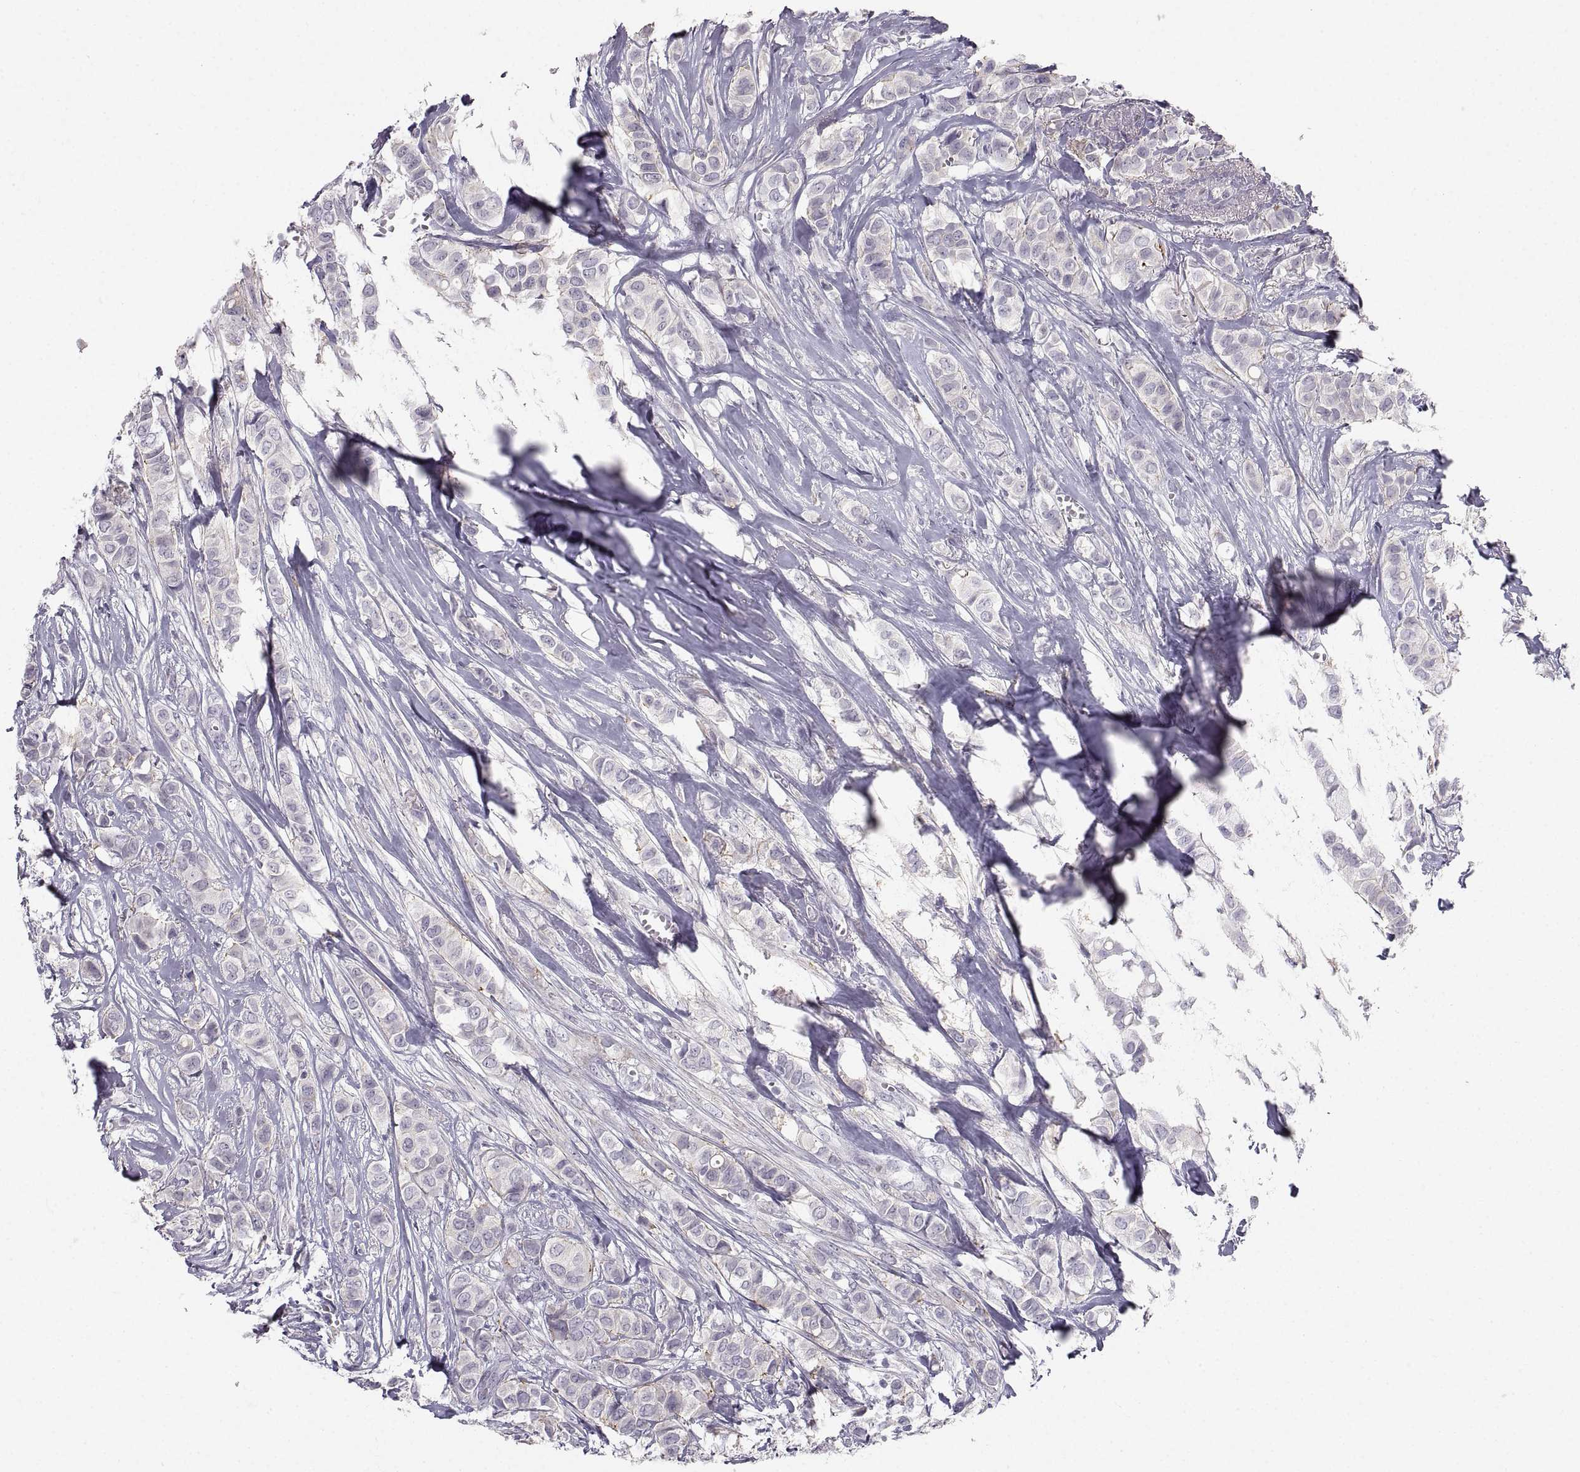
{"staining": {"intensity": "negative", "quantity": "none", "location": "none"}, "tissue": "breast cancer", "cell_type": "Tumor cells", "image_type": "cancer", "snomed": [{"axis": "morphology", "description": "Duct carcinoma"}, {"axis": "topography", "description": "Breast"}], "caption": "Immunohistochemistry micrograph of neoplastic tissue: human breast cancer (invasive ductal carcinoma) stained with DAB (3,3'-diaminobenzidine) displays no significant protein expression in tumor cells.", "gene": "ZNF185", "patient": {"sex": "female", "age": 85}}